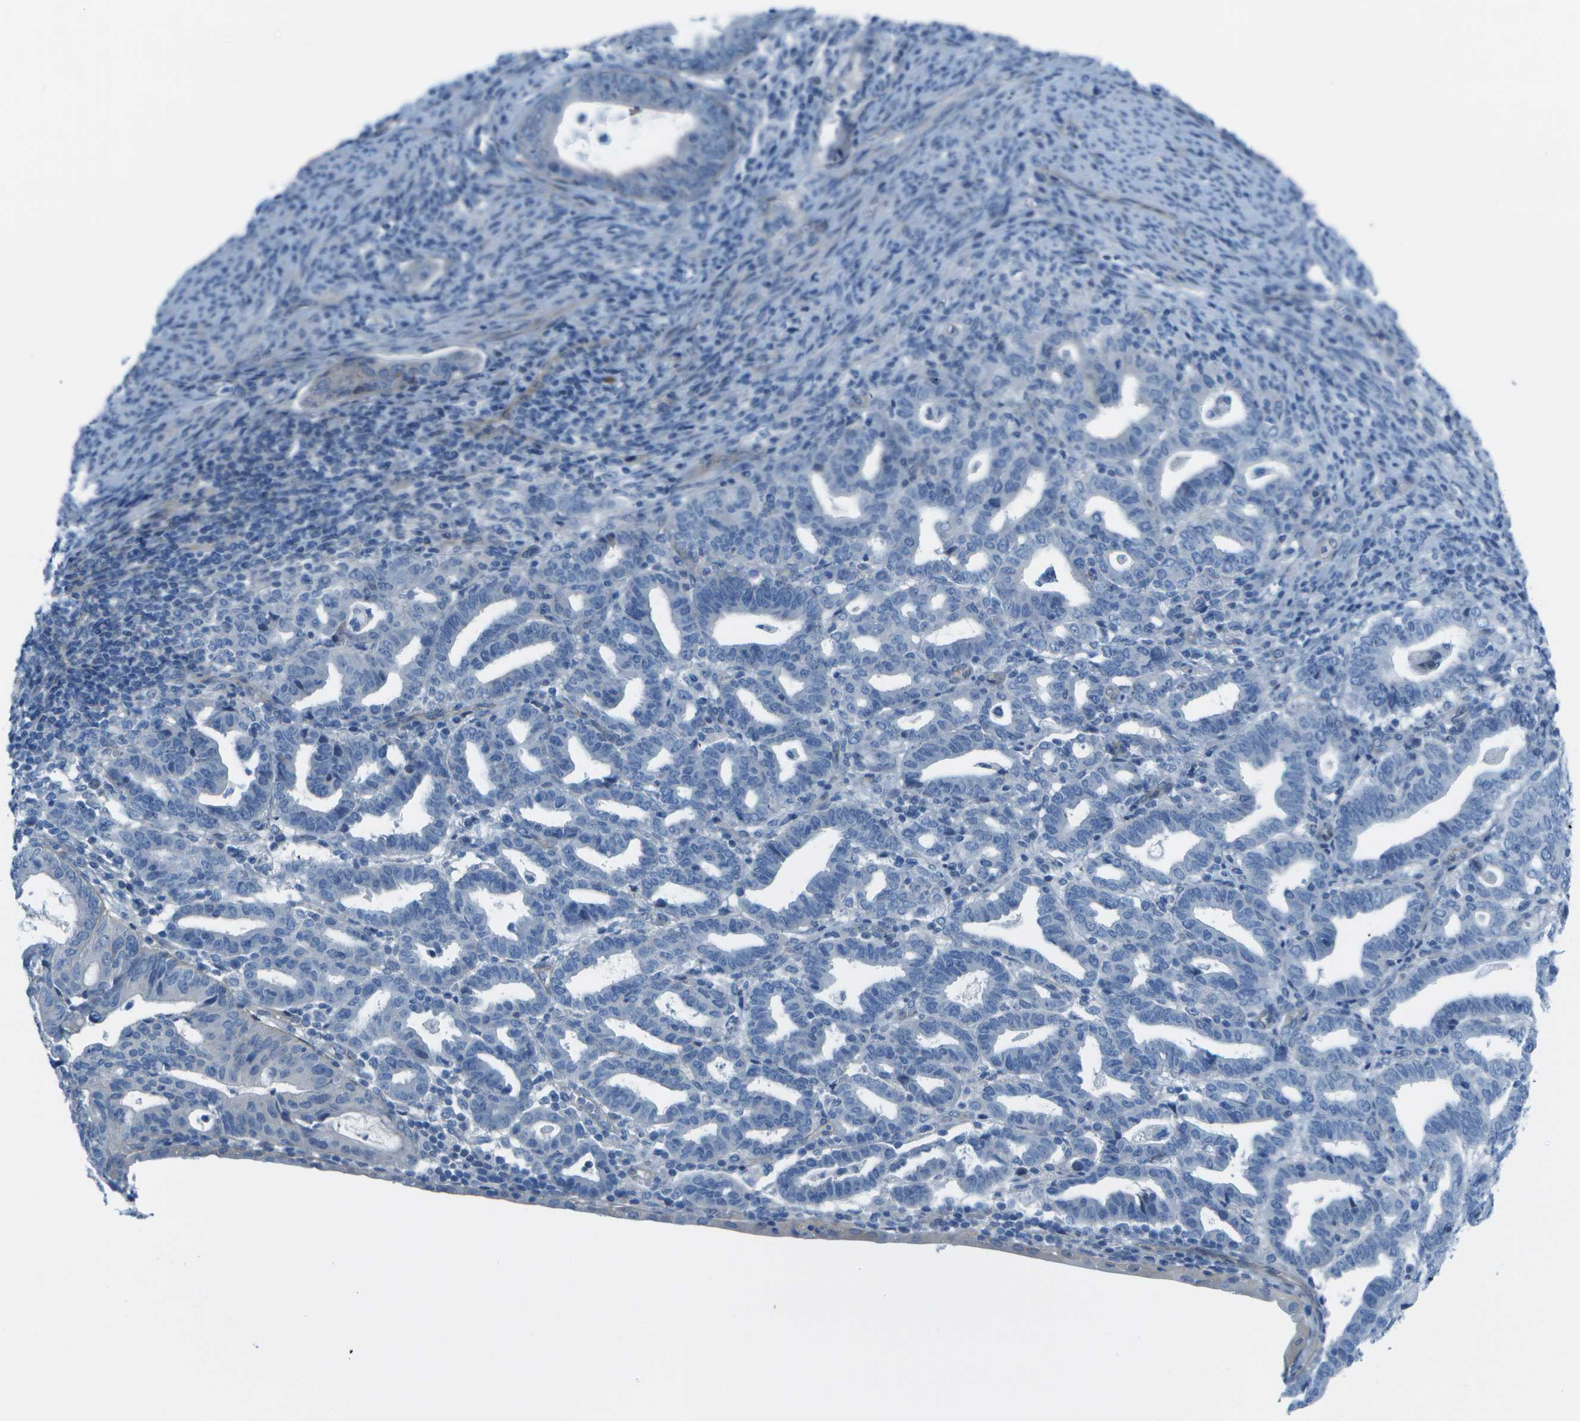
{"staining": {"intensity": "negative", "quantity": "none", "location": "none"}, "tissue": "endometrial cancer", "cell_type": "Tumor cells", "image_type": "cancer", "snomed": [{"axis": "morphology", "description": "Adenocarcinoma, NOS"}, {"axis": "topography", "description": "Uterus"}], "caption": "IHC photomicrograph of neoplastic tissue: endometrial cancer stained with DAB (3,3'-diaminobenzidine) demonstrates no significant protein staining in tumor cells.", "gene": "SORBS3", "patient": {"sex": "female", "age": 83}}